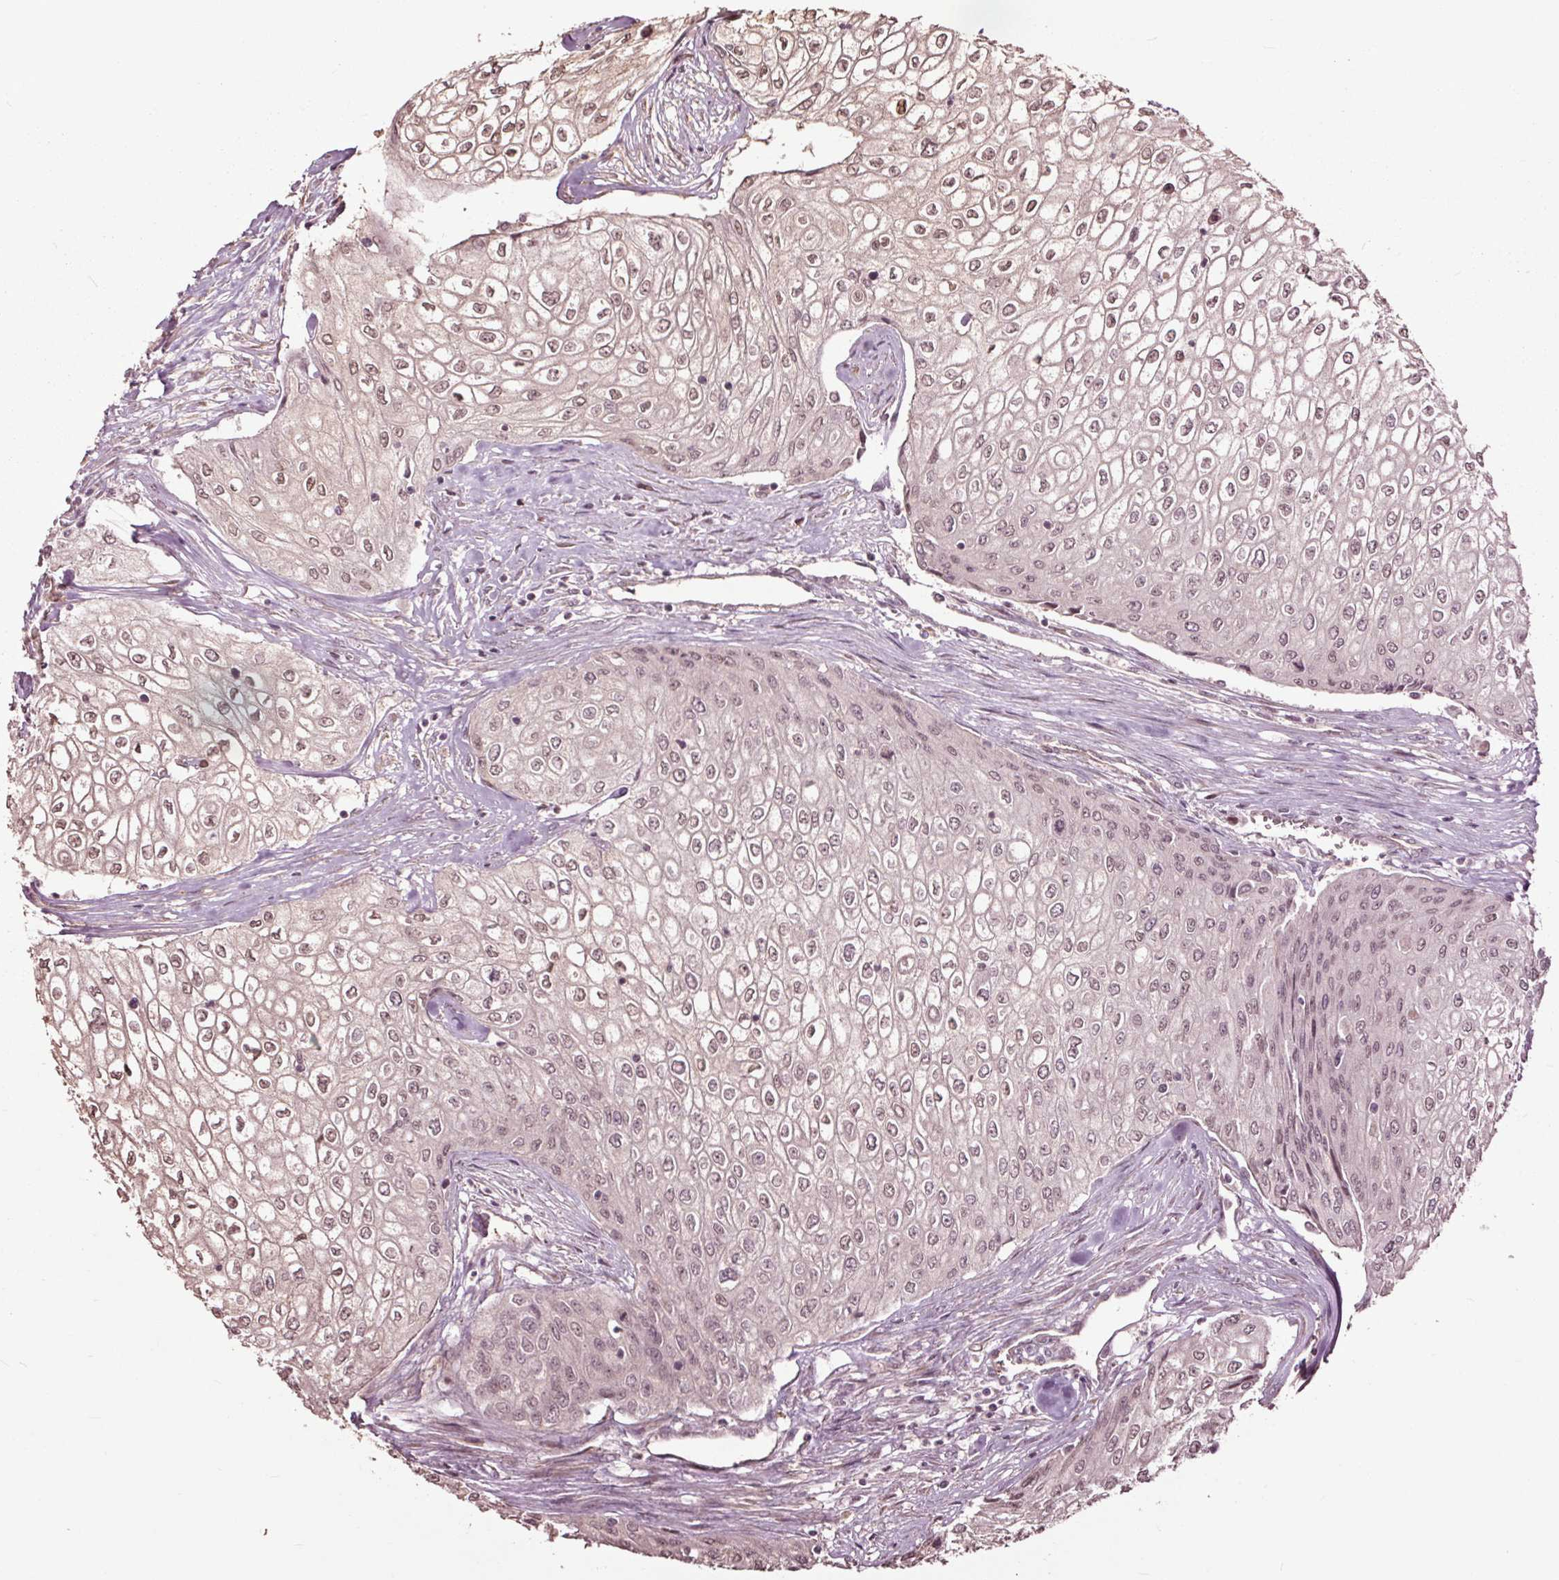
{"staining": {"intensity": "weak", "quantity": ">75%", "location": "cytoplasmic/membranous,nuclear"}, "tissue": "urothelial cancer", "cell_type": "Tumor cells", "image_type": "cancer", "snomed": [{"axis": "morphology", "description": "Urothelial carcinoma, High grade"}, {"axis": "topography", "description": "Urinary bladder"}], "caption": "Human urothelial cancer stained for a protein (brown) exhibits weak cytoplasmic/membranous and nuclear positive positivity in approximately >75% of tumor cells.", "gene": "CEP95", "patient": {"sex": "male", "age": 62}}